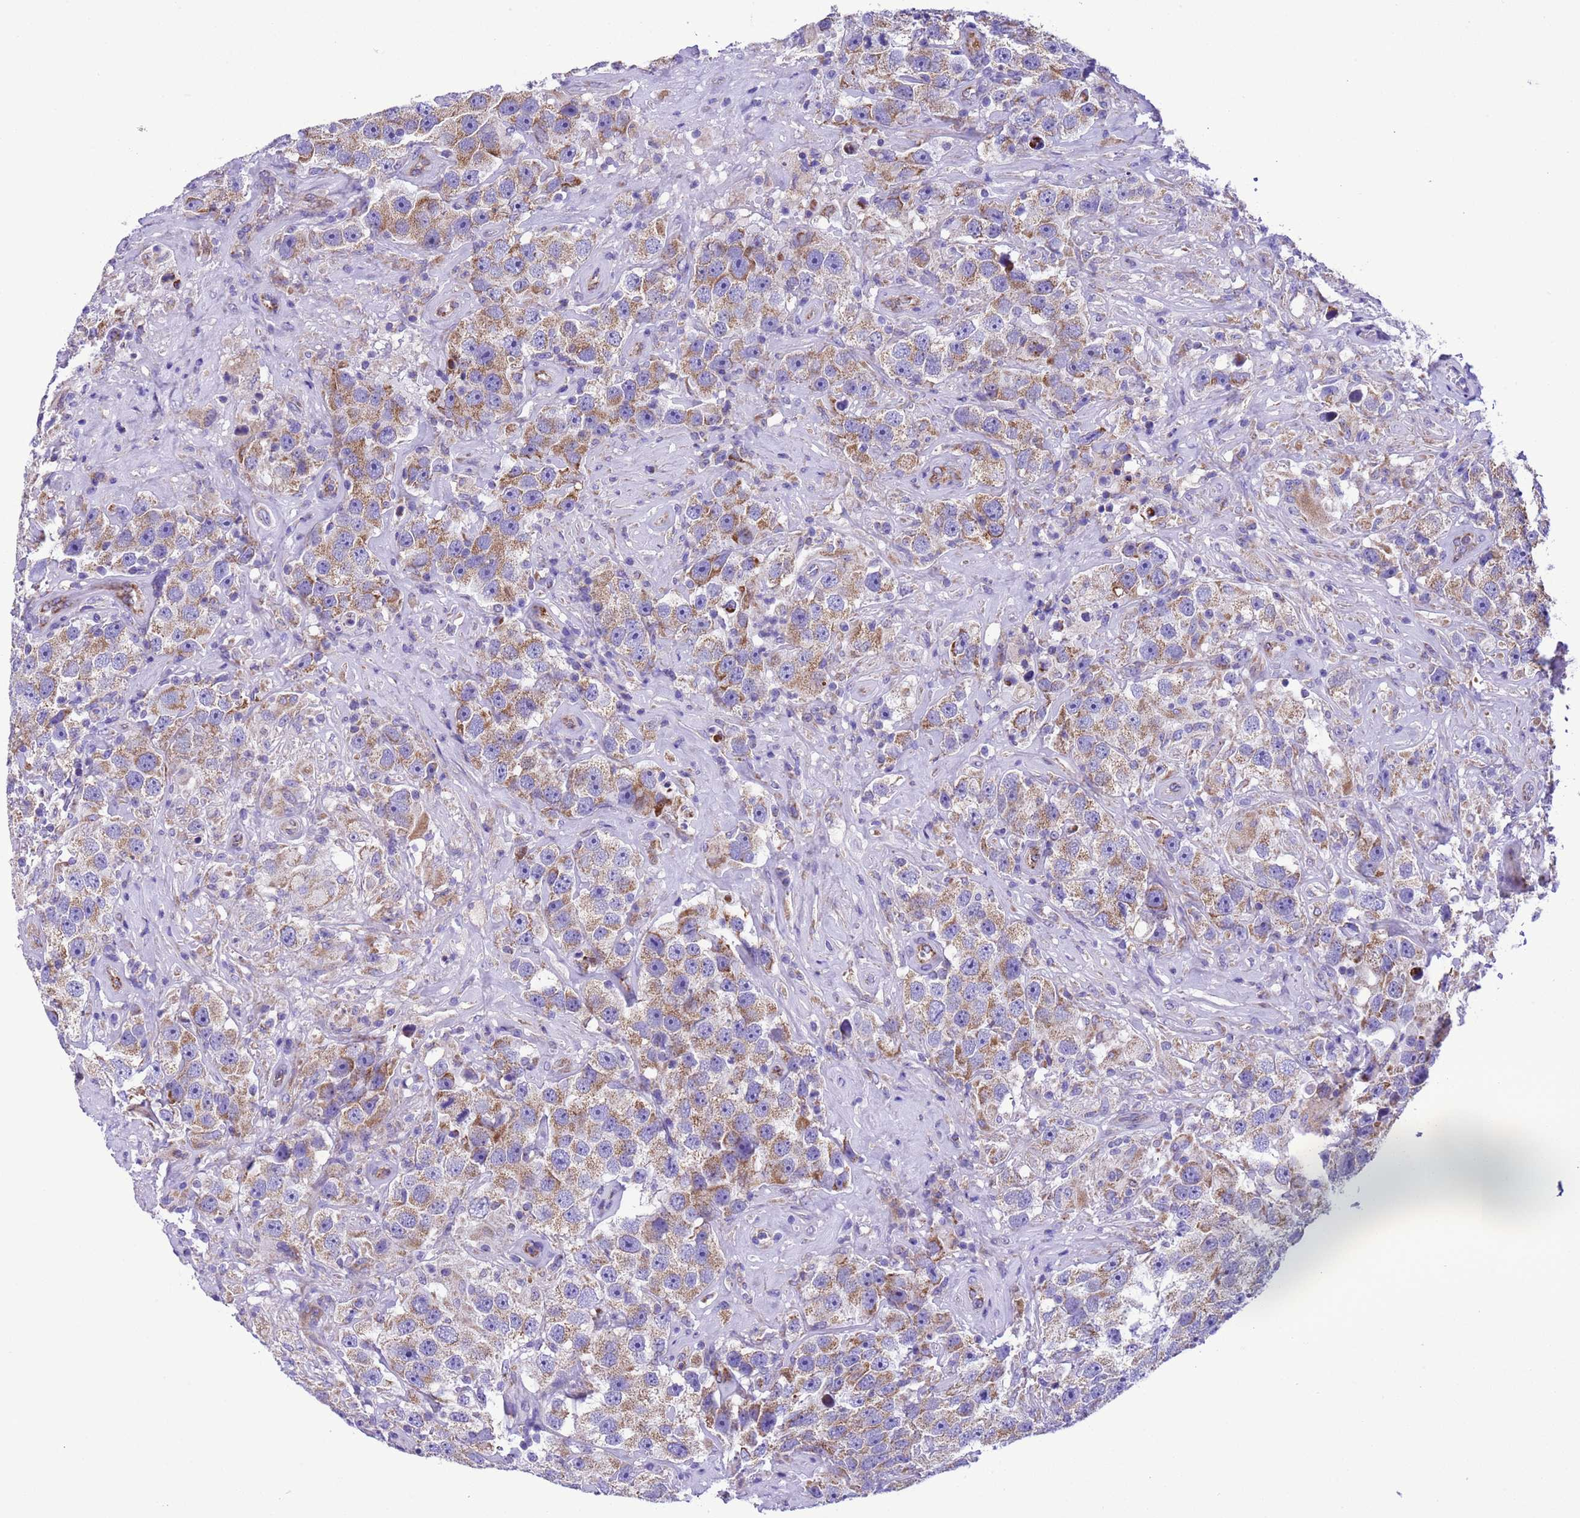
{"staining": {"intensity": "moderate", "quantity": ">75%", "location": "cytoplasmic/membranous"}, "tissue": "testis cancer", "cell_type": "Tumor cells", "image_type": "cancer", "snomed": [{"axis": "morphology", "description": "Seminoma, NOS"}, {"axis": "topography", "description": "Testis"}], "caption": "DAB (3,3'-diaminobenzidine) immunohistochemical staining of human testis cancer reveals moderate cytoplasmic/membranous protein expression in about >75% of tumor cells.", "gene": "CCDC191", "patient": {"sex": "male", "age": 49}}